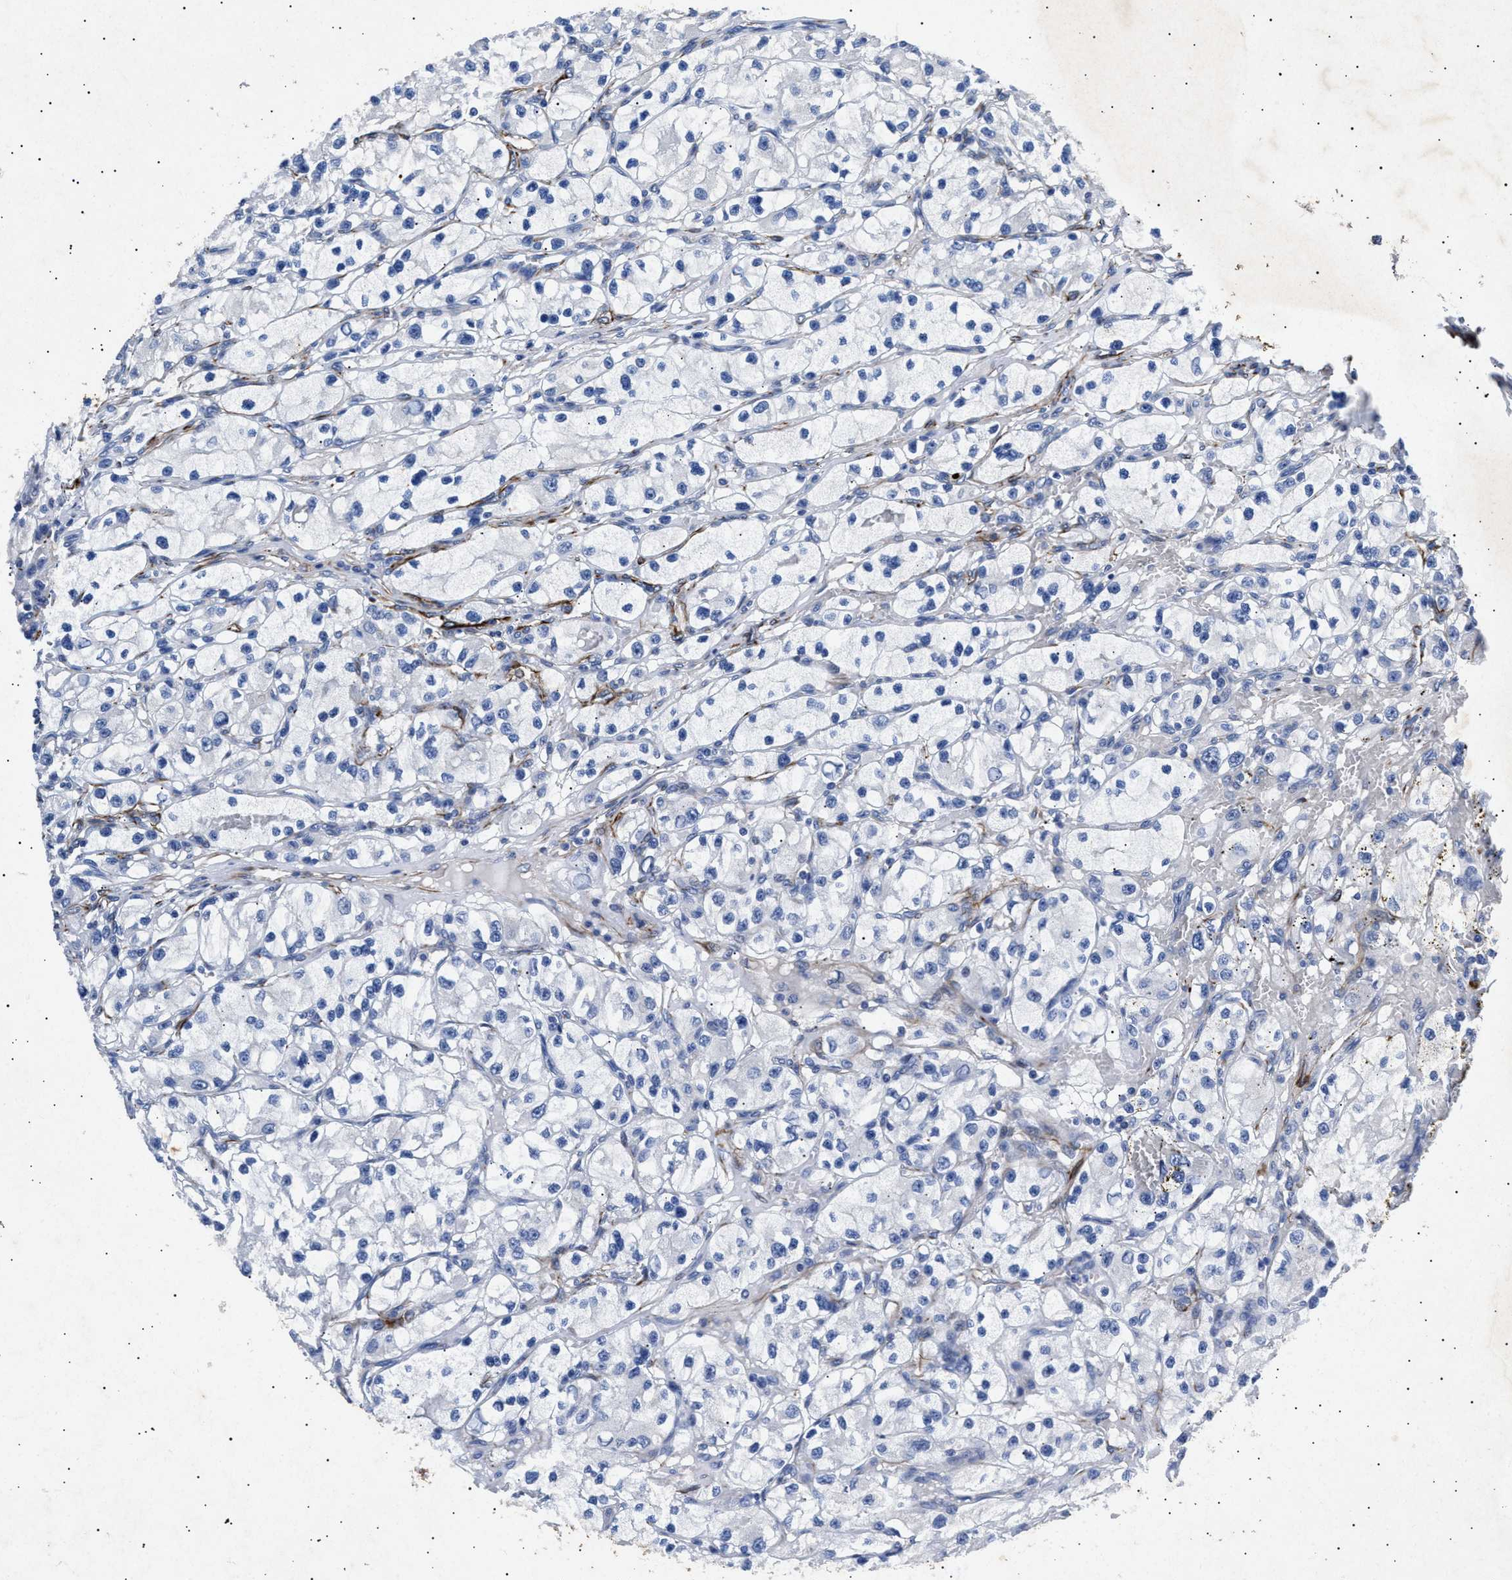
{"staining": {"intensity": "negative", "quantity": "none", "location": "none"}, "tissue": "renal cancer", "cell_type": "Tumor cells", "image_type": "cancer", "snomed": [{"axis": "morphology", "description": "Adenocarcinoma, NOS"}, {"axis": "topography", "description": "Kidney"}], "caption": "Human adenocarcinoma (renal) stained for a protein using immunohistochemistry (IHC) displays no expression in tumor cells.", "gene": "OLFML2A", "patient": {"sex": "female", "age": 57}}